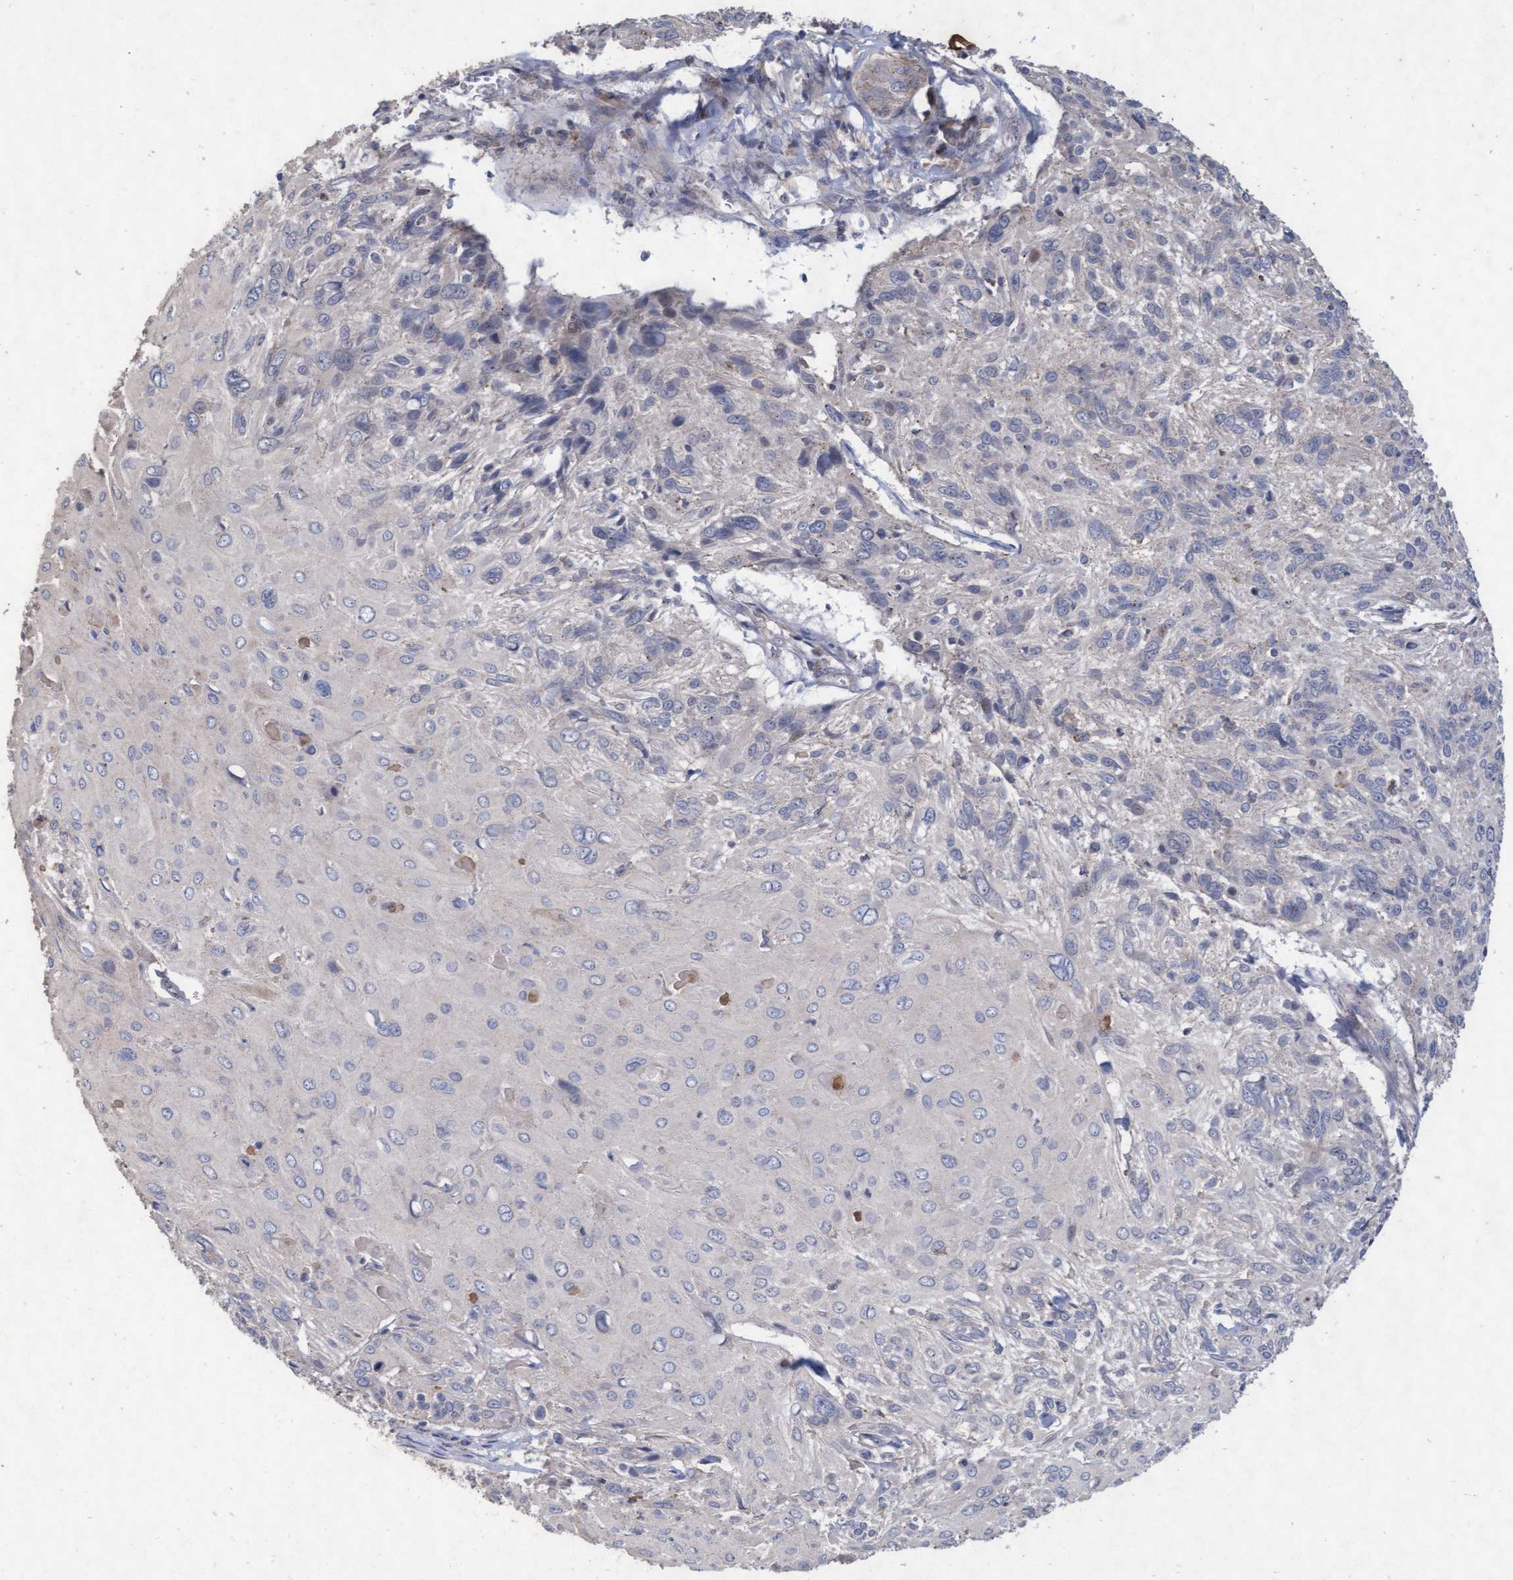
{"staining": {"intensity": "negative", "quantity": "none", "location": "none"}, "tissue": "cervical cancer", "cell_type": "Tumor cells", "image_type": "cancer", "snomed": [{"axis": "morphology", "description": "Squamous cell carcinoma, NOS"}, {"axis": "topography", "description": "Cervix"}], "caption": "High magnification brightfield microscopy of cervical squamous cell carcinoma stained with DAB (3,3'-diaminobenzidine) (brown) and counterstained with hematoxylin (blue): tumor cells show no significant expression.", "gene": "ABCF2", "patient": {"sex": "female", "age": 51}}